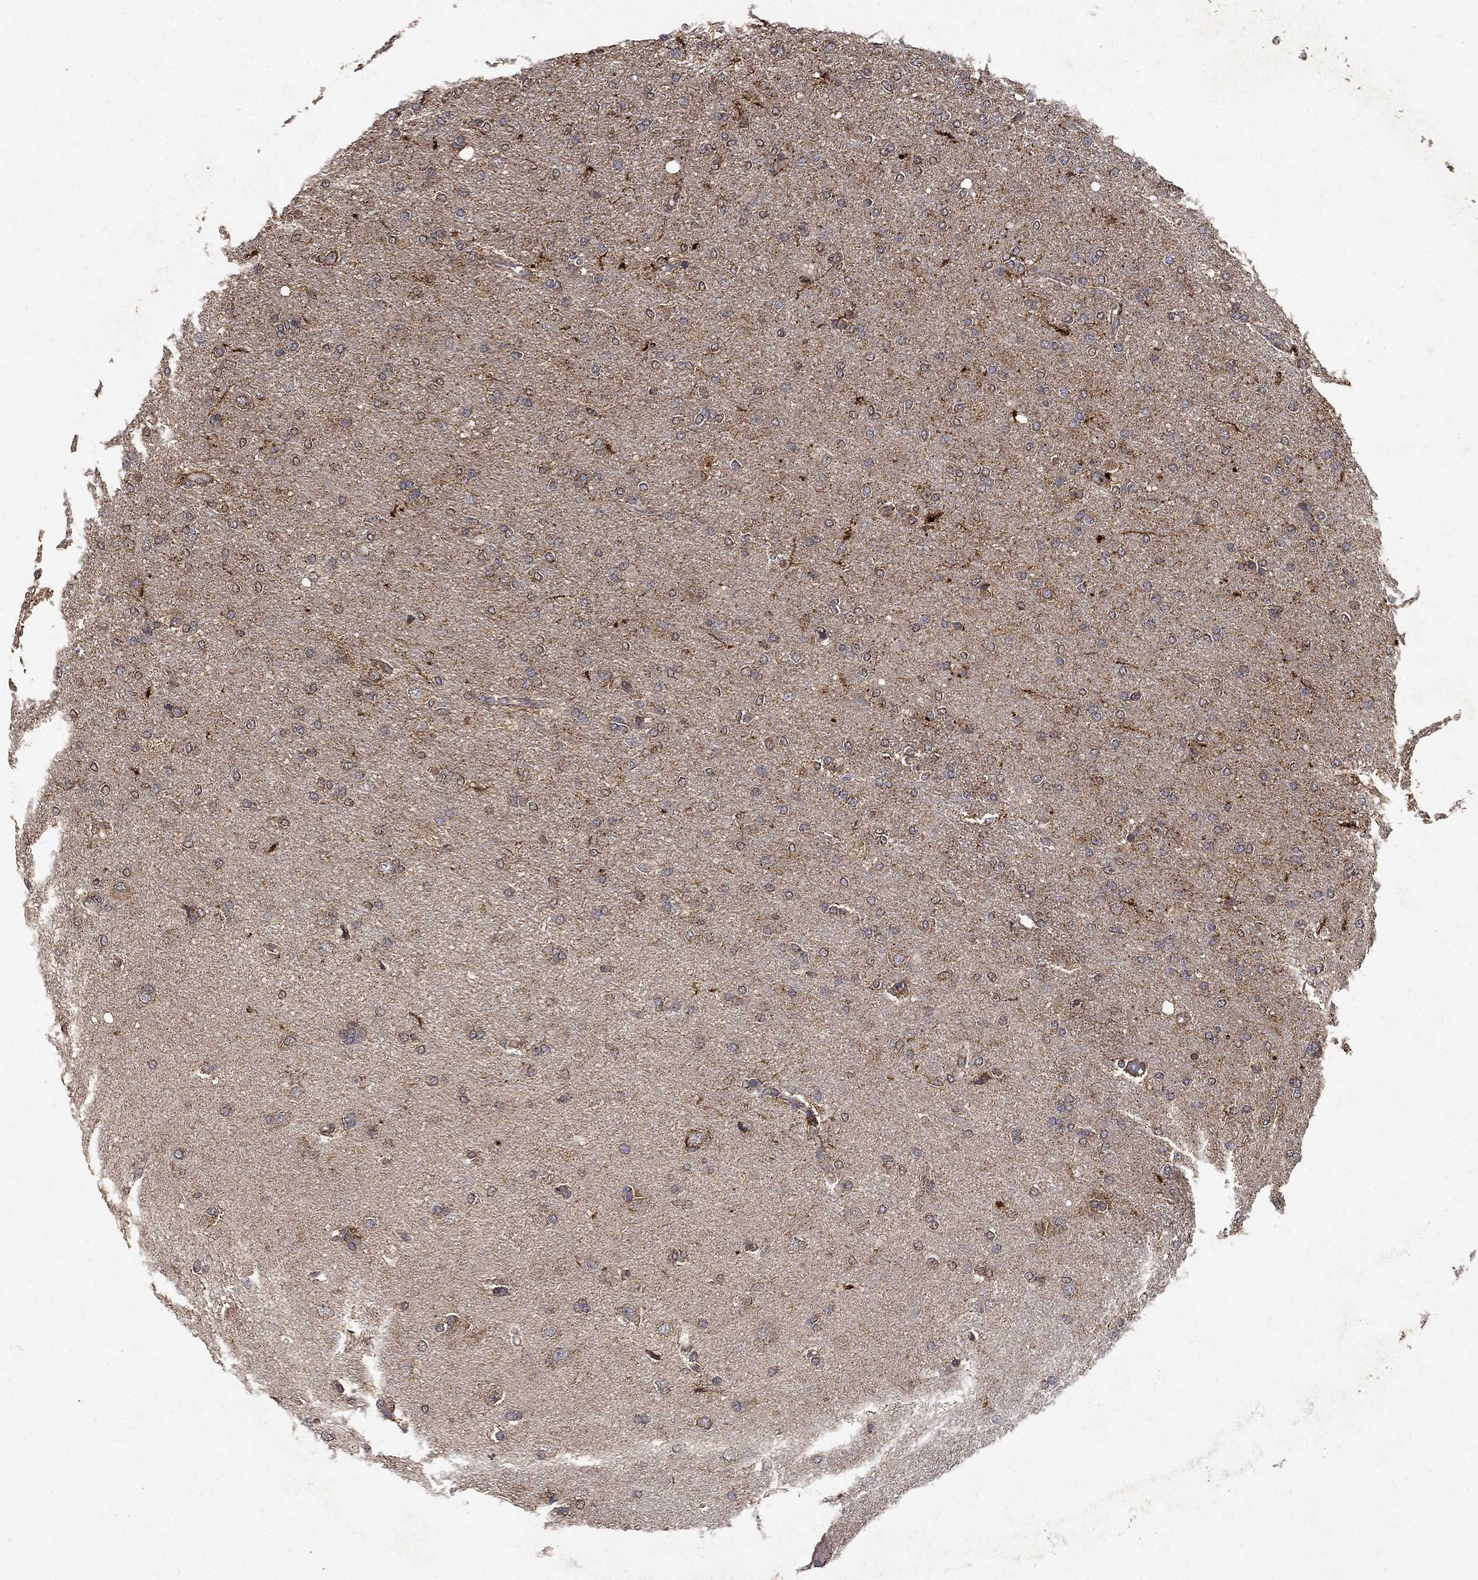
{"staining": {"intensity": "moderate", "quantity": "25%-75%", "location": "cytoplasmic/membranous"}, "tissue": "glioma", "cell_type": "Tumor cells", "image_type": "cancer", "snomed": [{"axis": "morphology", "description": "Glioma, malignant, High grade"}, {"axis": "topography", "description": "Cerebral cortex"}], "caption": "Human high-grade glioma (malignant) stained with a brown dye shows moderate cytoplasmic/membranous positive expression in about 25%-75% of tumor cells.", "gene": "IFRD1", "patient": {"sex": "male", "age": 70}}